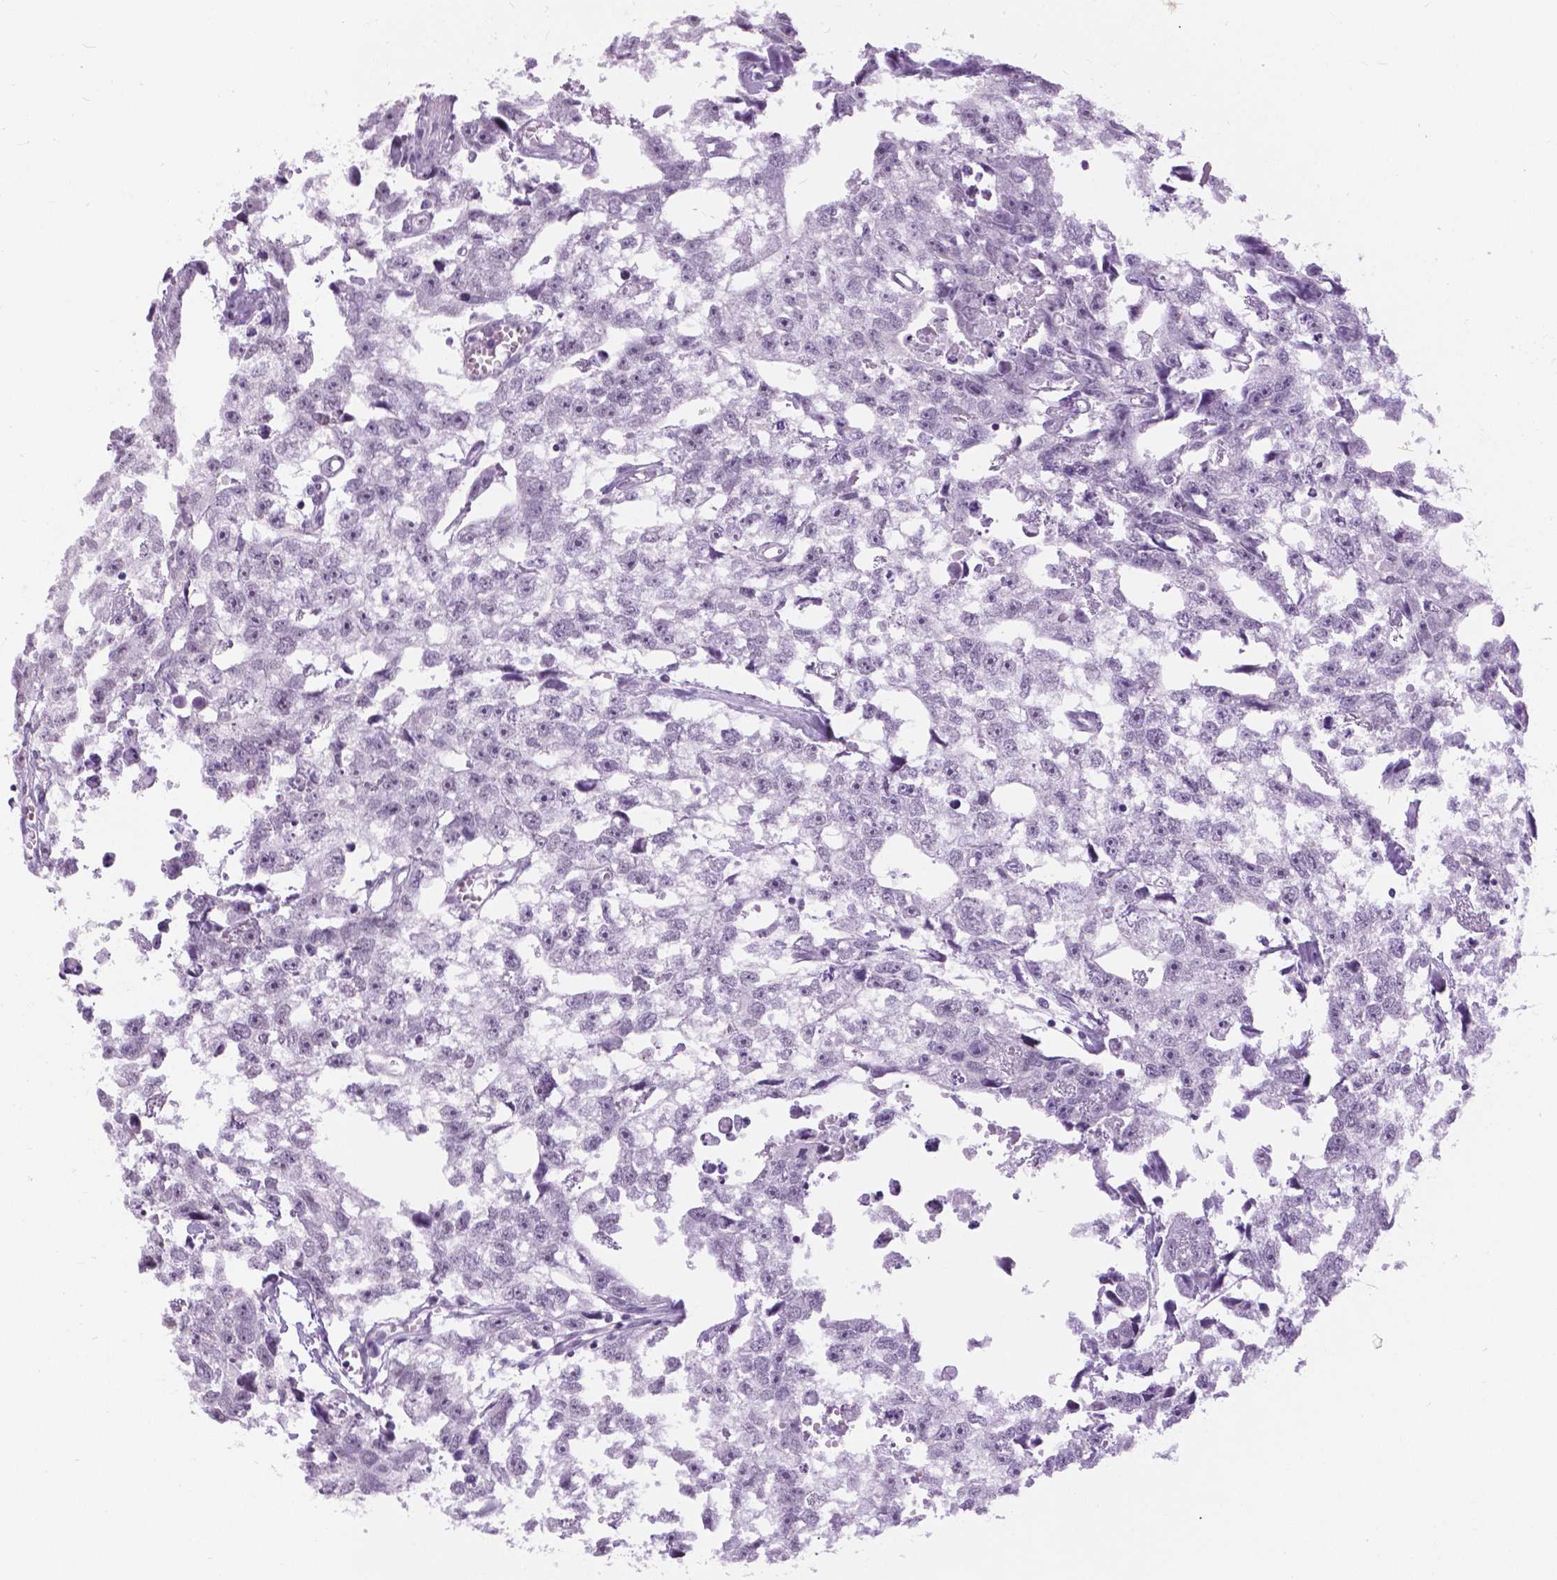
{"staining": {"intensity": "negative", "quantity": "none", "location": "none"}, "tissue": "testis cancer", "cell_type": "Tumor cells", "image_type": "cancer", "snomed": [{"axis": "morphology", "description": "Carcinoma, Embryonal, NOS"}, {"axis": "morphology", "description": "Teratoma, malignant, NOS"}, {"axis": "topography", "description": "Testis"}], "caption": "Tumor cells are negative for brown protein staining in testis teratoma (malignant).", "gene": "MYOM1", "patient": {"sex": "male", "age": 44}}